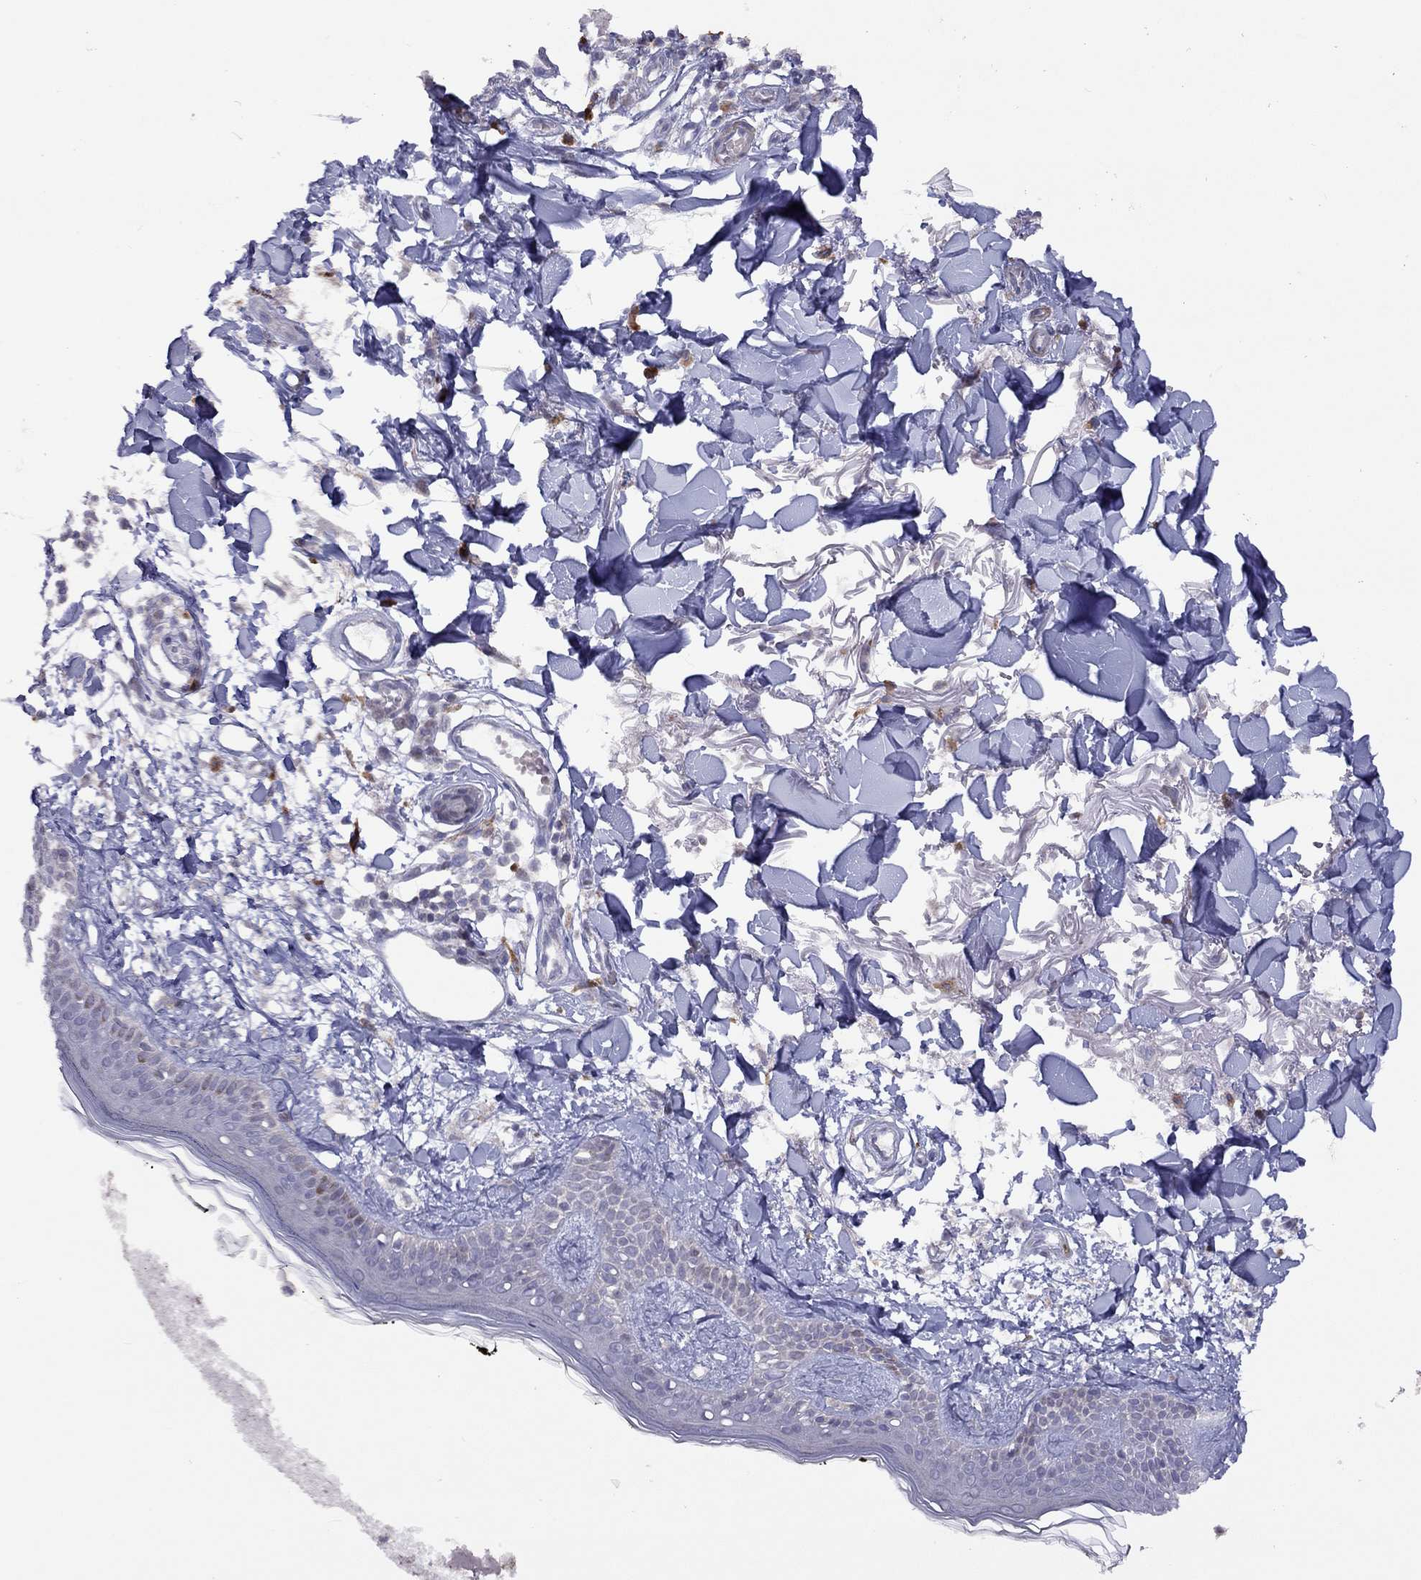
{"staining": {"intensity": "negative", "quantity": "none", "location": "none"}, "tissue": "skin", "cell_type": "Fibroblasts", "image_type": "normal", "snomed": [{"axis": "morphology", "description": "Normal tissue, NOS"}, {"axis": "topography", "description": "Skin"}], "caption": "This is a histopathology image of immunohistochemistry (IHC) staining of benign skin, which shows no expression in fibroblasts.", "gene": "SYTL2", "patient": {"sex": "male", "age": 76}}